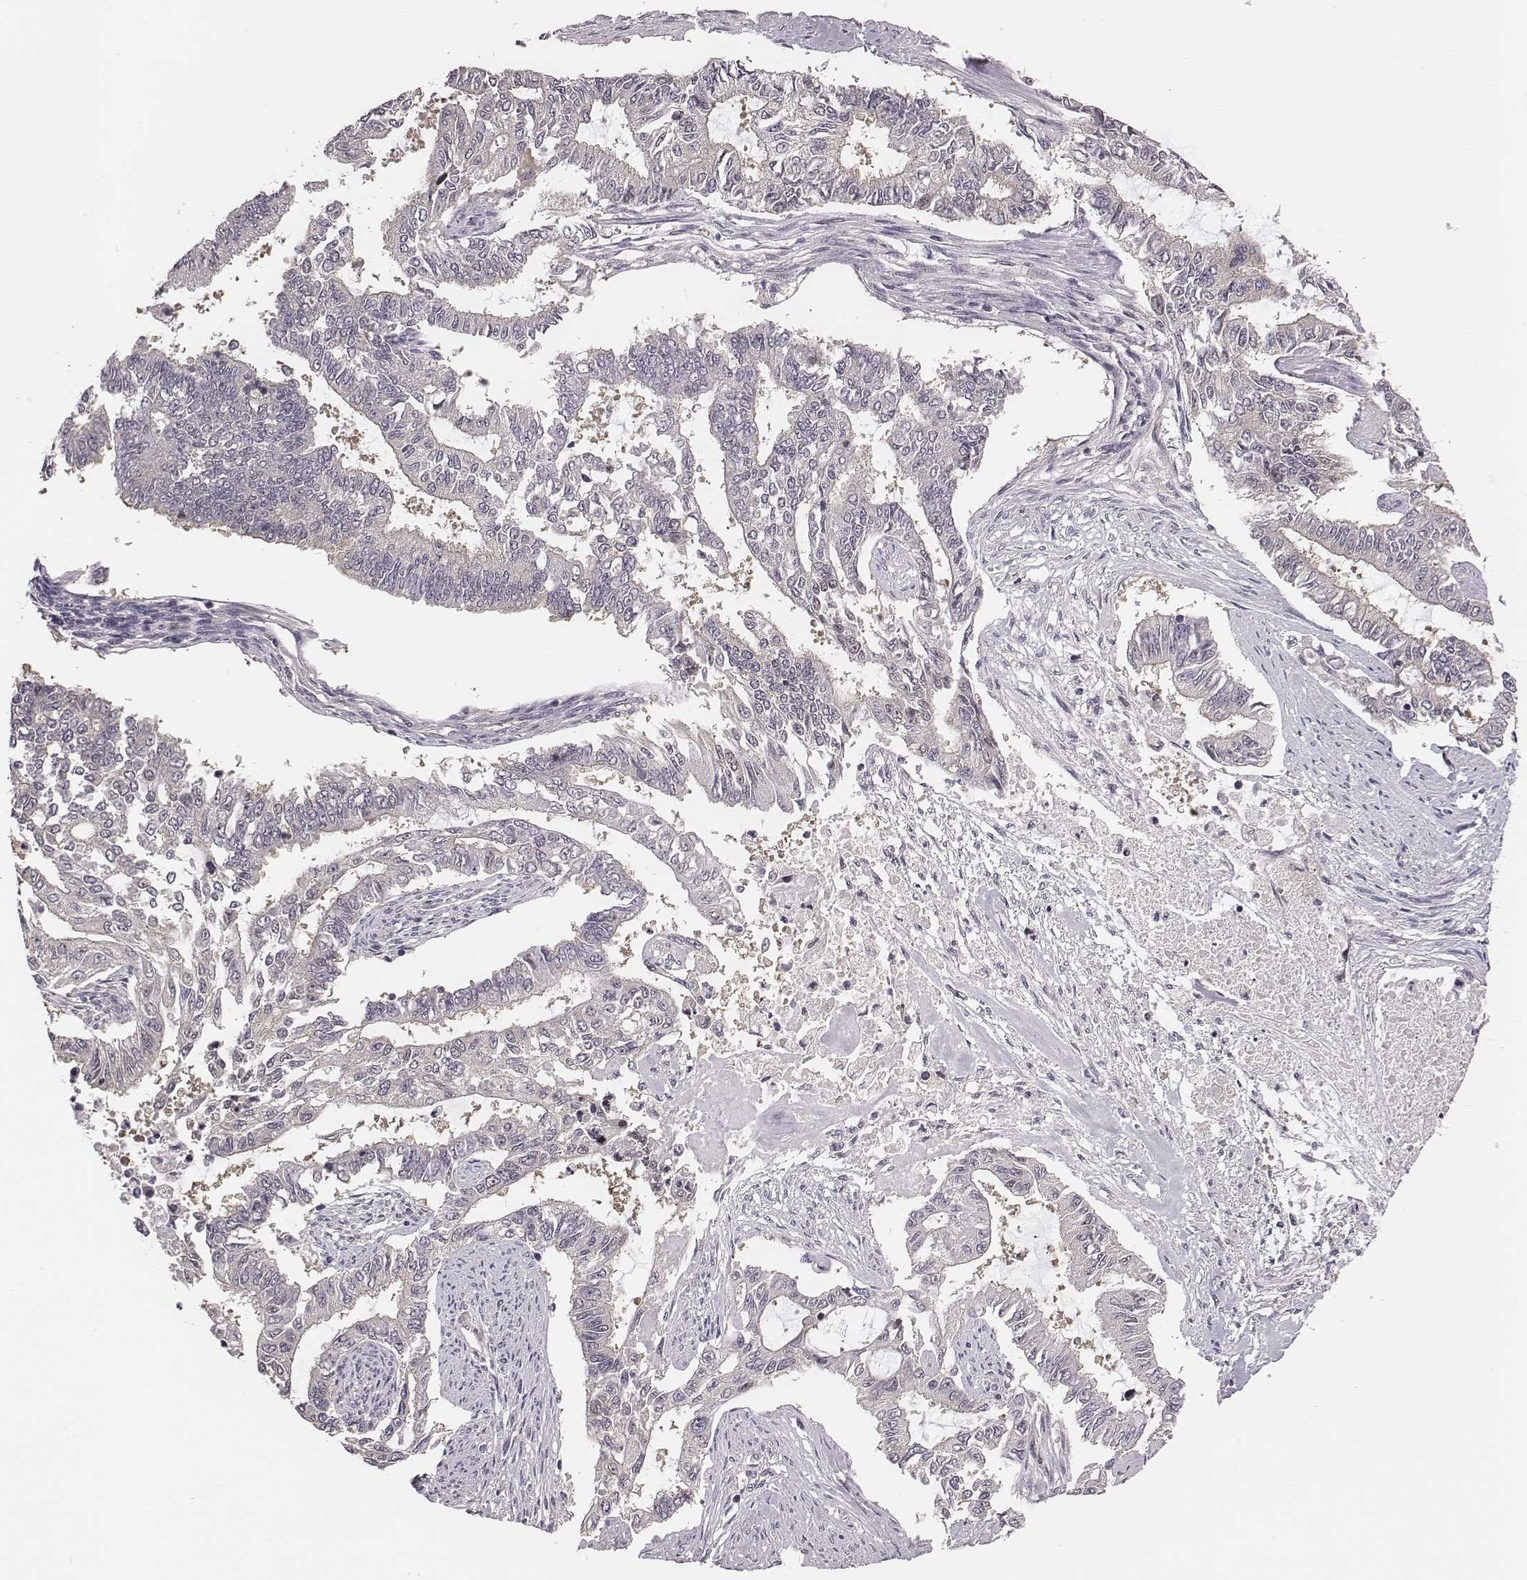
{"staining": {"intensity": "negative", "quantity": "none", "location": "none"}, "tissue": "endometrial cancer", "cell_type": "Tumor cells", "image_type": "cancer", "snomed": [{"axis": "morphology", "description": "Adenocarcinoma, NOS"}, {"axis": "topography", "description": "Uterus"}], "caption": "Immunohistochemistry (IHC) histopathology image of endometrial cancer (adenocarcinoma) stained for a protein (brown), which reveals no staining in tumor cells.", "gene": "SMURF2", "patient": {"sex": "female", "age": 59}}